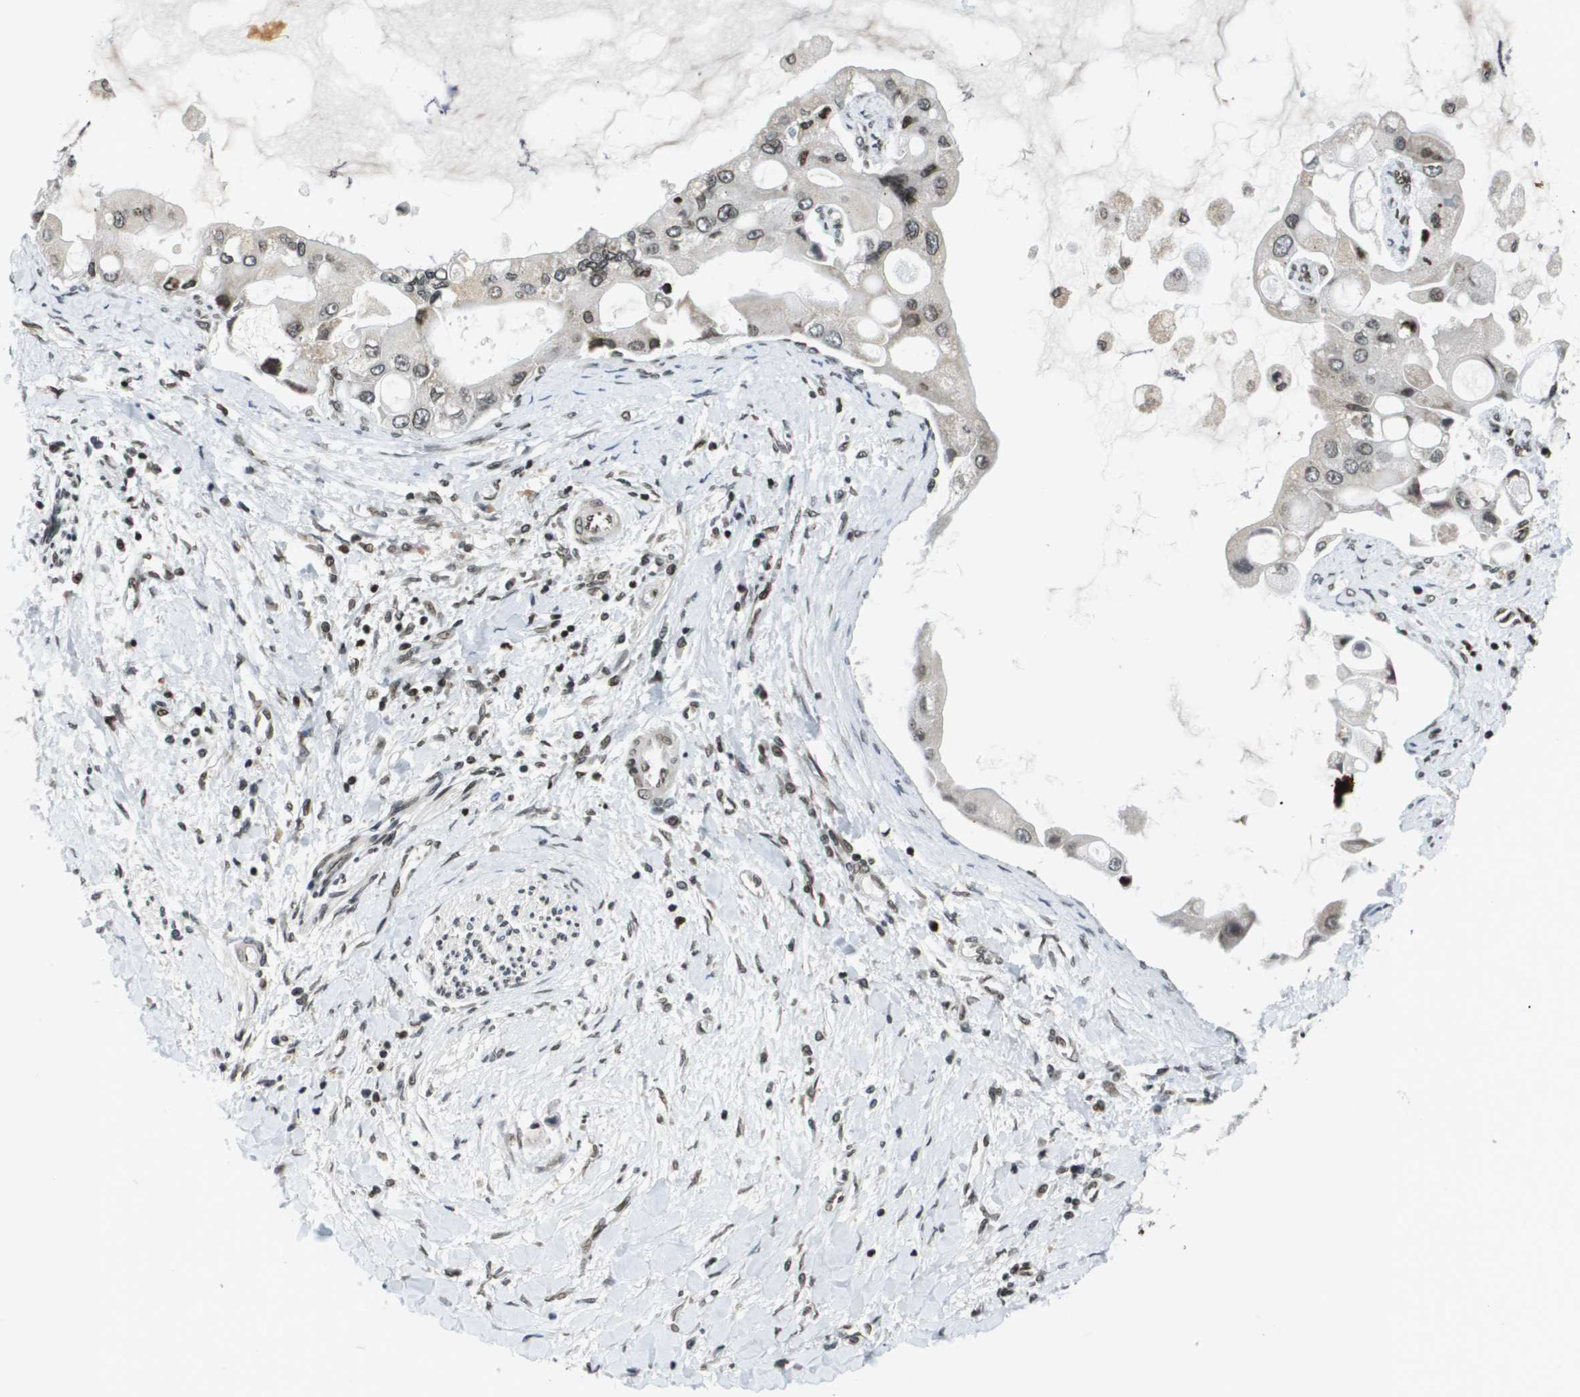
{"staining": {"intensity": "moderate", "quantity": ">75%", "location": "nuclear"}, "tissue": "liver cancer", "cell_type": "Tumor cells", "image_type": "cancer", "snomed": [{"axis": "morphology", "description": "Cholangiocarcinoma"}, {"axis": "topography", "description": "Liver"}], "caption": "Protein expression by immunohistochemistry (IHC) displays moderate nuclear staining in about >75% of tumor cells in liver cancer (cholangiocarcinoma).", "gene": "RECQL4", "patient": {"sex": "male", "age": 50}}